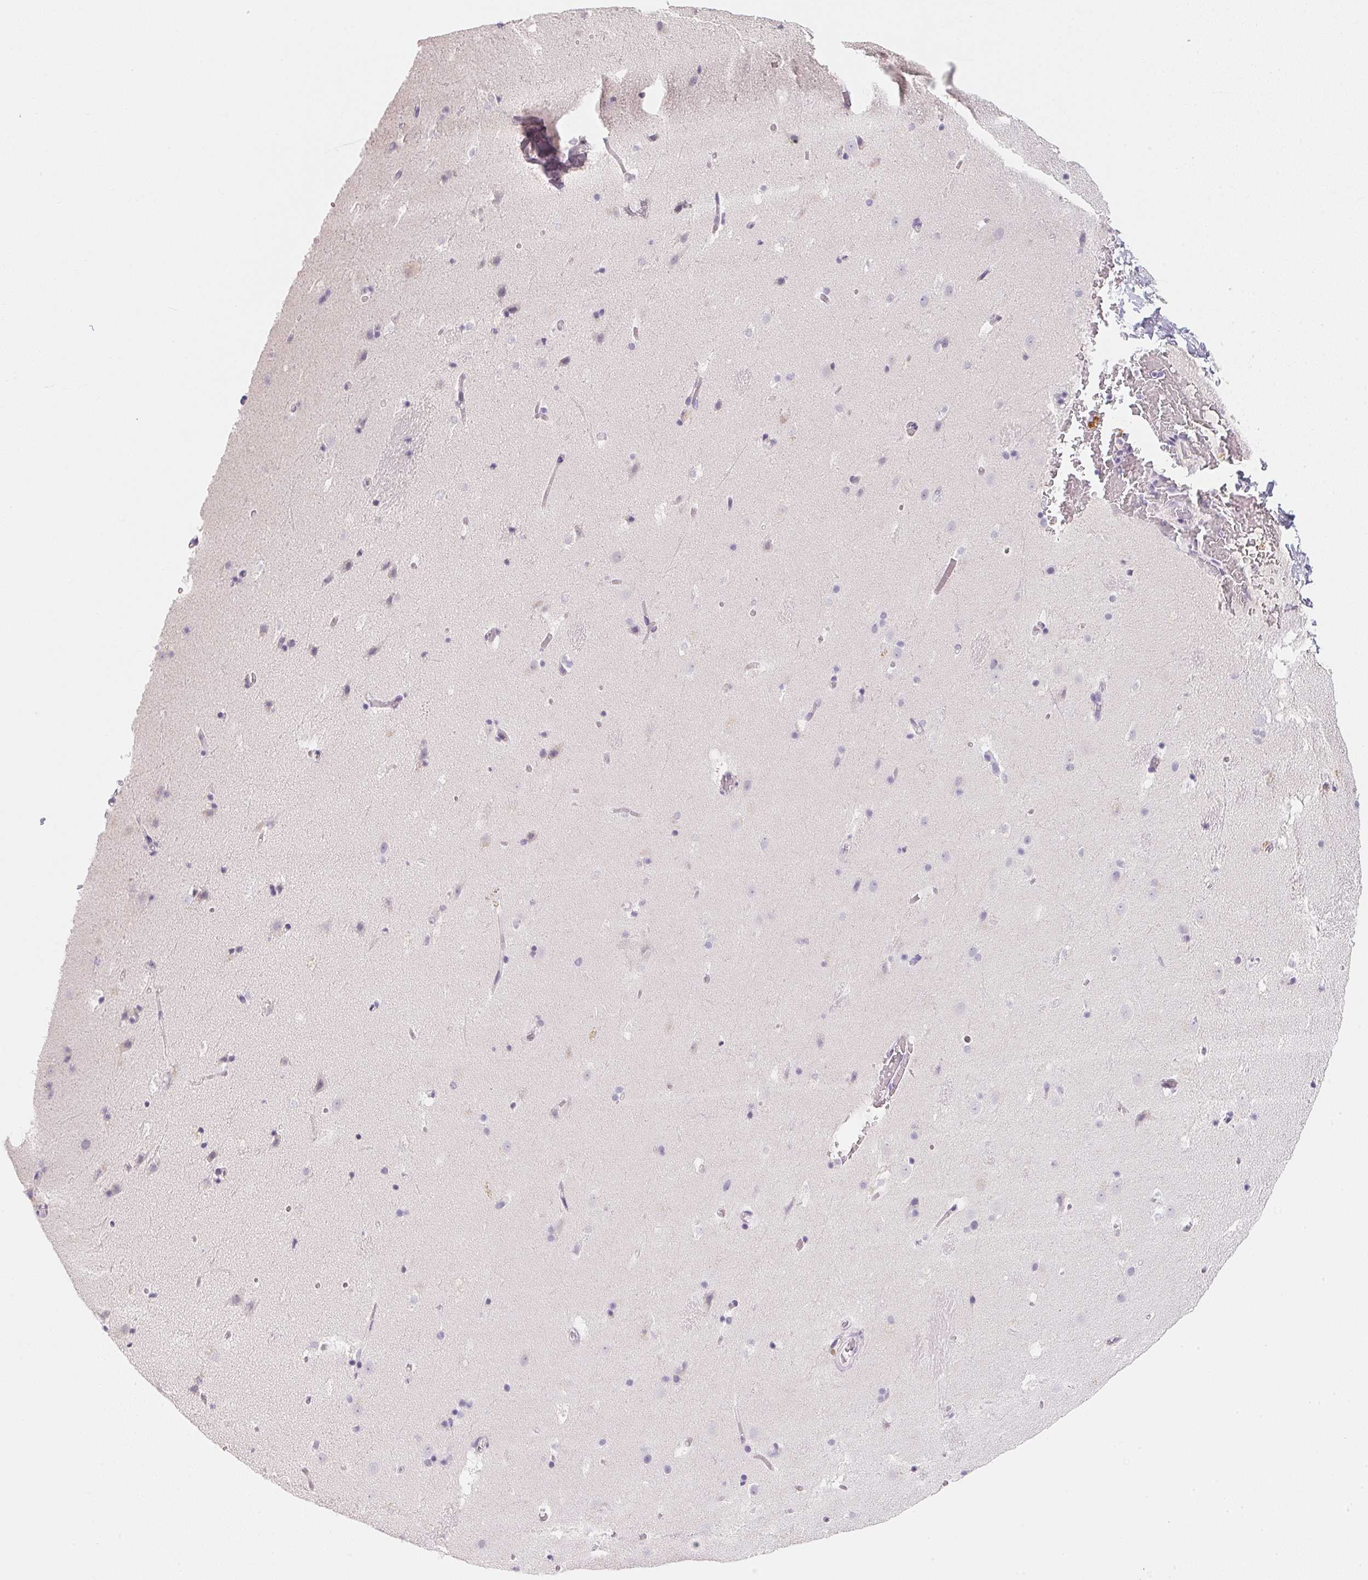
{"staining": {"intensity": "negative", "quantity": "none", "location": "none"}, "tissue": "caudate", "cell_type": "Glial cells", "image_type": "normal", "snomed": [{"axis": "morphology", "description": "Normal tissue, NOS"}, {"axis": "topography", "description": "Lateral ventricle wall"}], "caption": "DAB (3,3'-diaminobenzidine) immunohistochemical staining of benign human caudate demonstrates no significant staining in glial cells. (DAB (3,3'-diaminobenzidine) immunohistochemistry (IHC), high magnification).", "gene": "ACP3", "patient": {"sex": "male", "age": 37}}